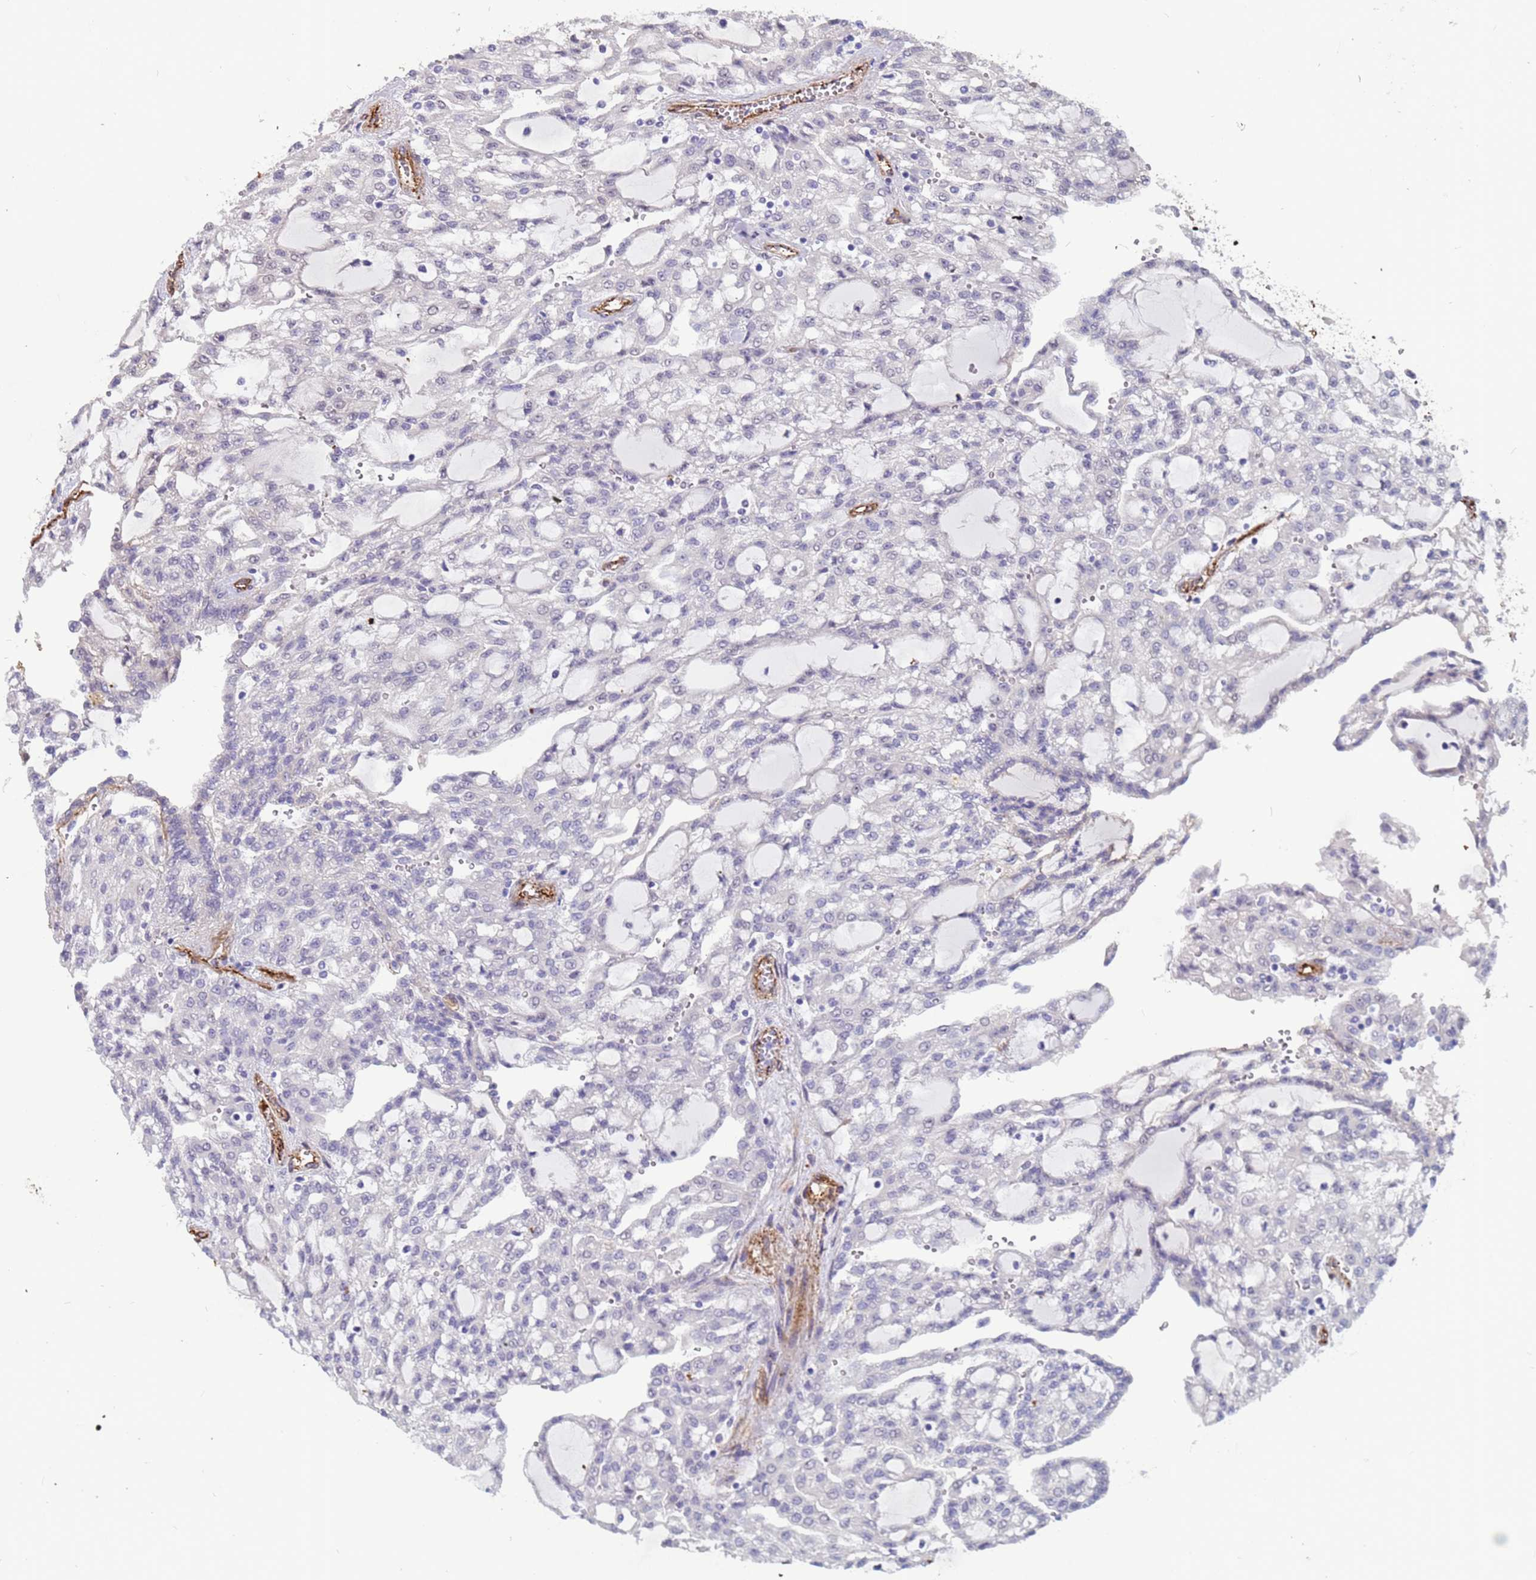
{"staining": {"intensity": "negative", "quantity": "none", "location": "none"}, "tissue": "renal cancer", "cell_type": "Tumor cells", "image_type": "cancer", "snomed": [{"axis": "morphology", "description": "Adenocarcinoma, NOS"}, {"axis": "topography", "description": "Kidney"}], "caption": "Renal adenocarcinoma was stained to show a protein in brown. There is no significant expression in tumor cells. Nuclei are stained in blue.", "gene": "EHD2", "patient": {"sex": "male", "age": 63}}